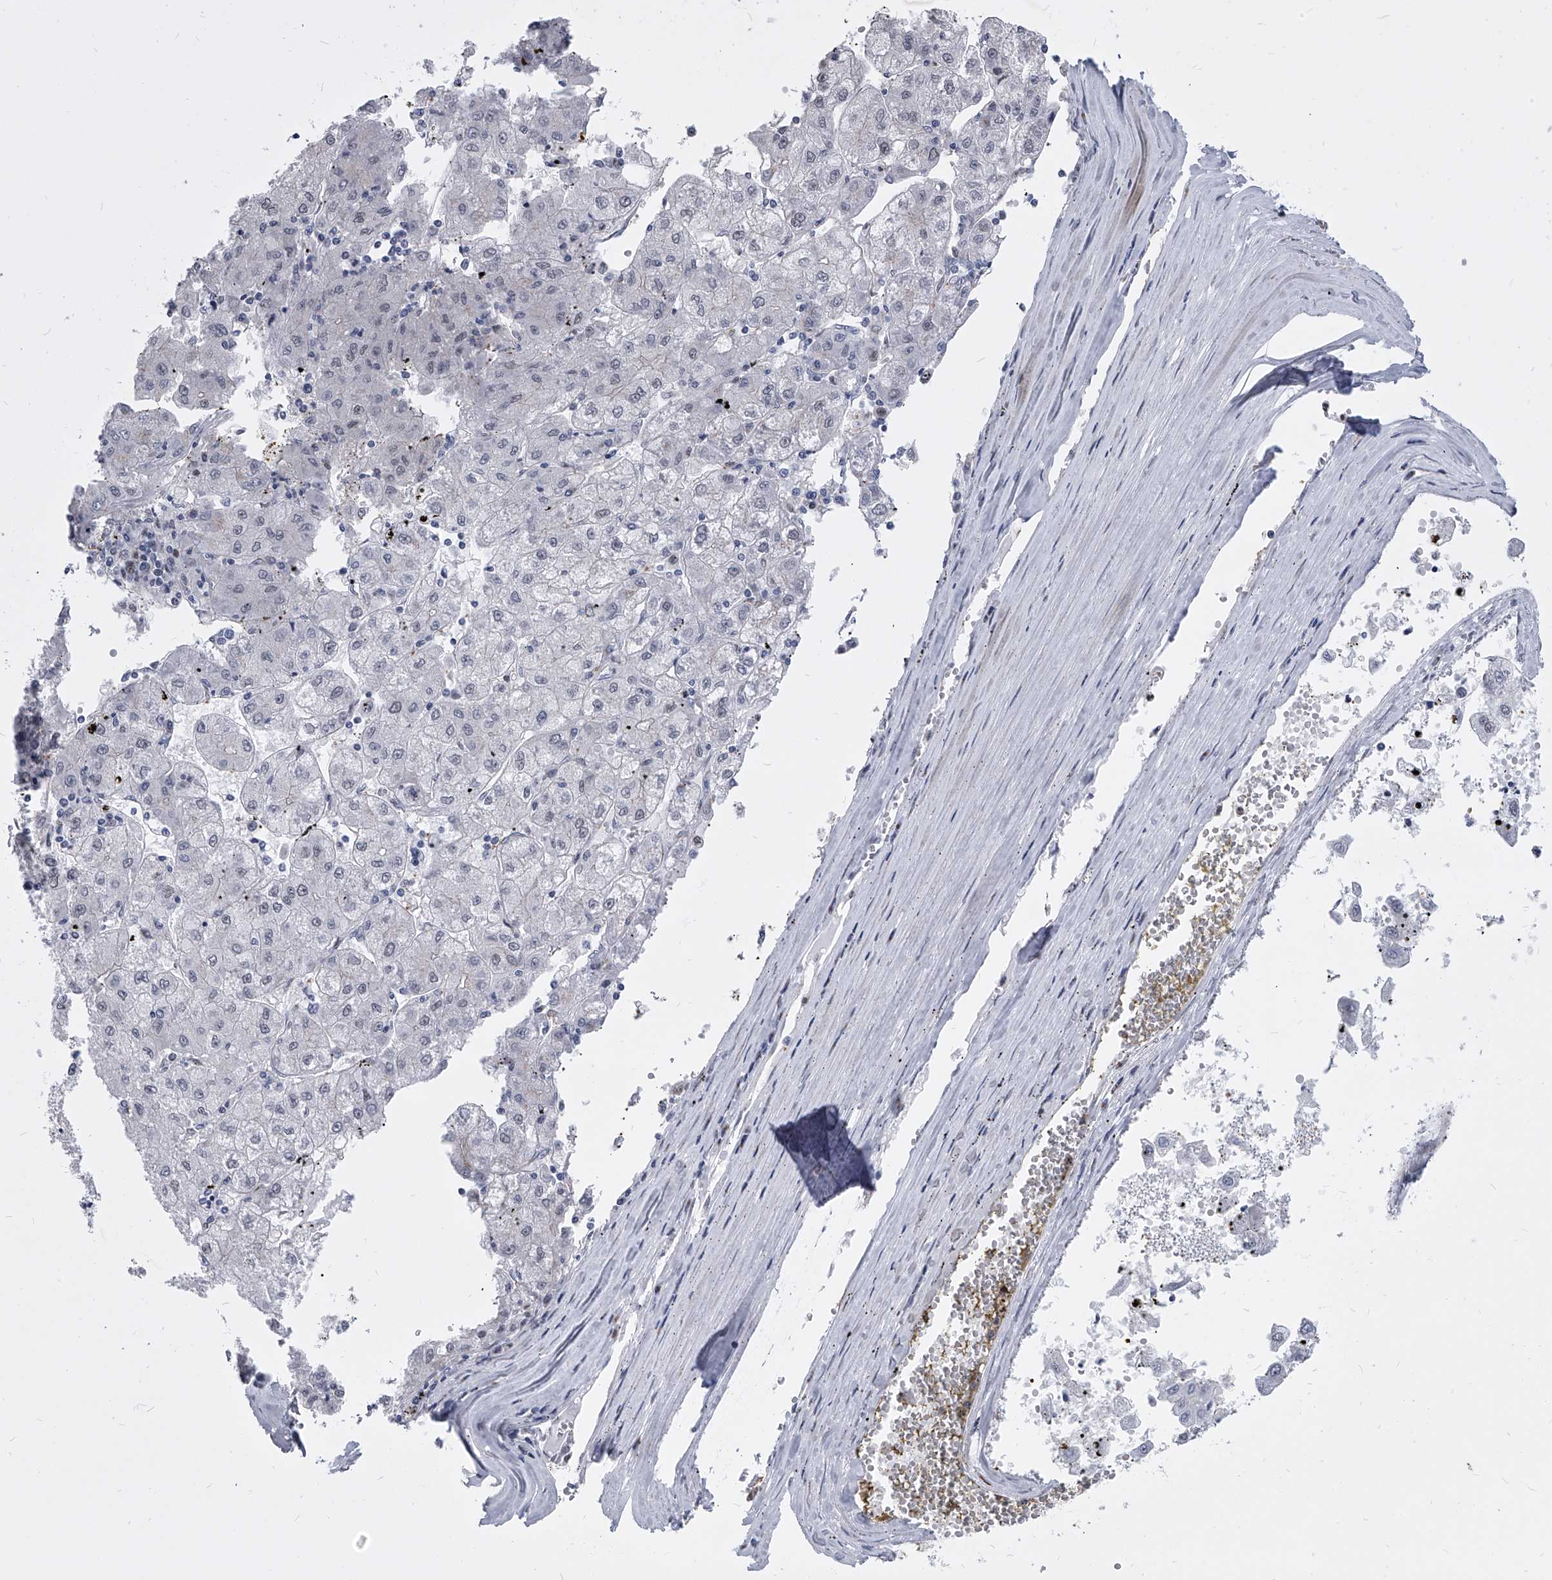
{"staining": {"intensity": "negative", "quantity": "none", "location": "none"}, "tissue": "liver cancer", "cell_type": "Tumor cells", "image_type": "cancer", "snomed": [{"axis": "morphology", "description": "Carcinoma, Hepatocellular, NOS"}, {"axis": "topography", "description": "Liver"}], "caption": "IHC photomicrograph of liver hepatocellular carcinoma stained for a protein (brown), which reveals no staining in tumor cells.", "gene": "EVA1C", "patient": {"sex": "male", "age": 72}}